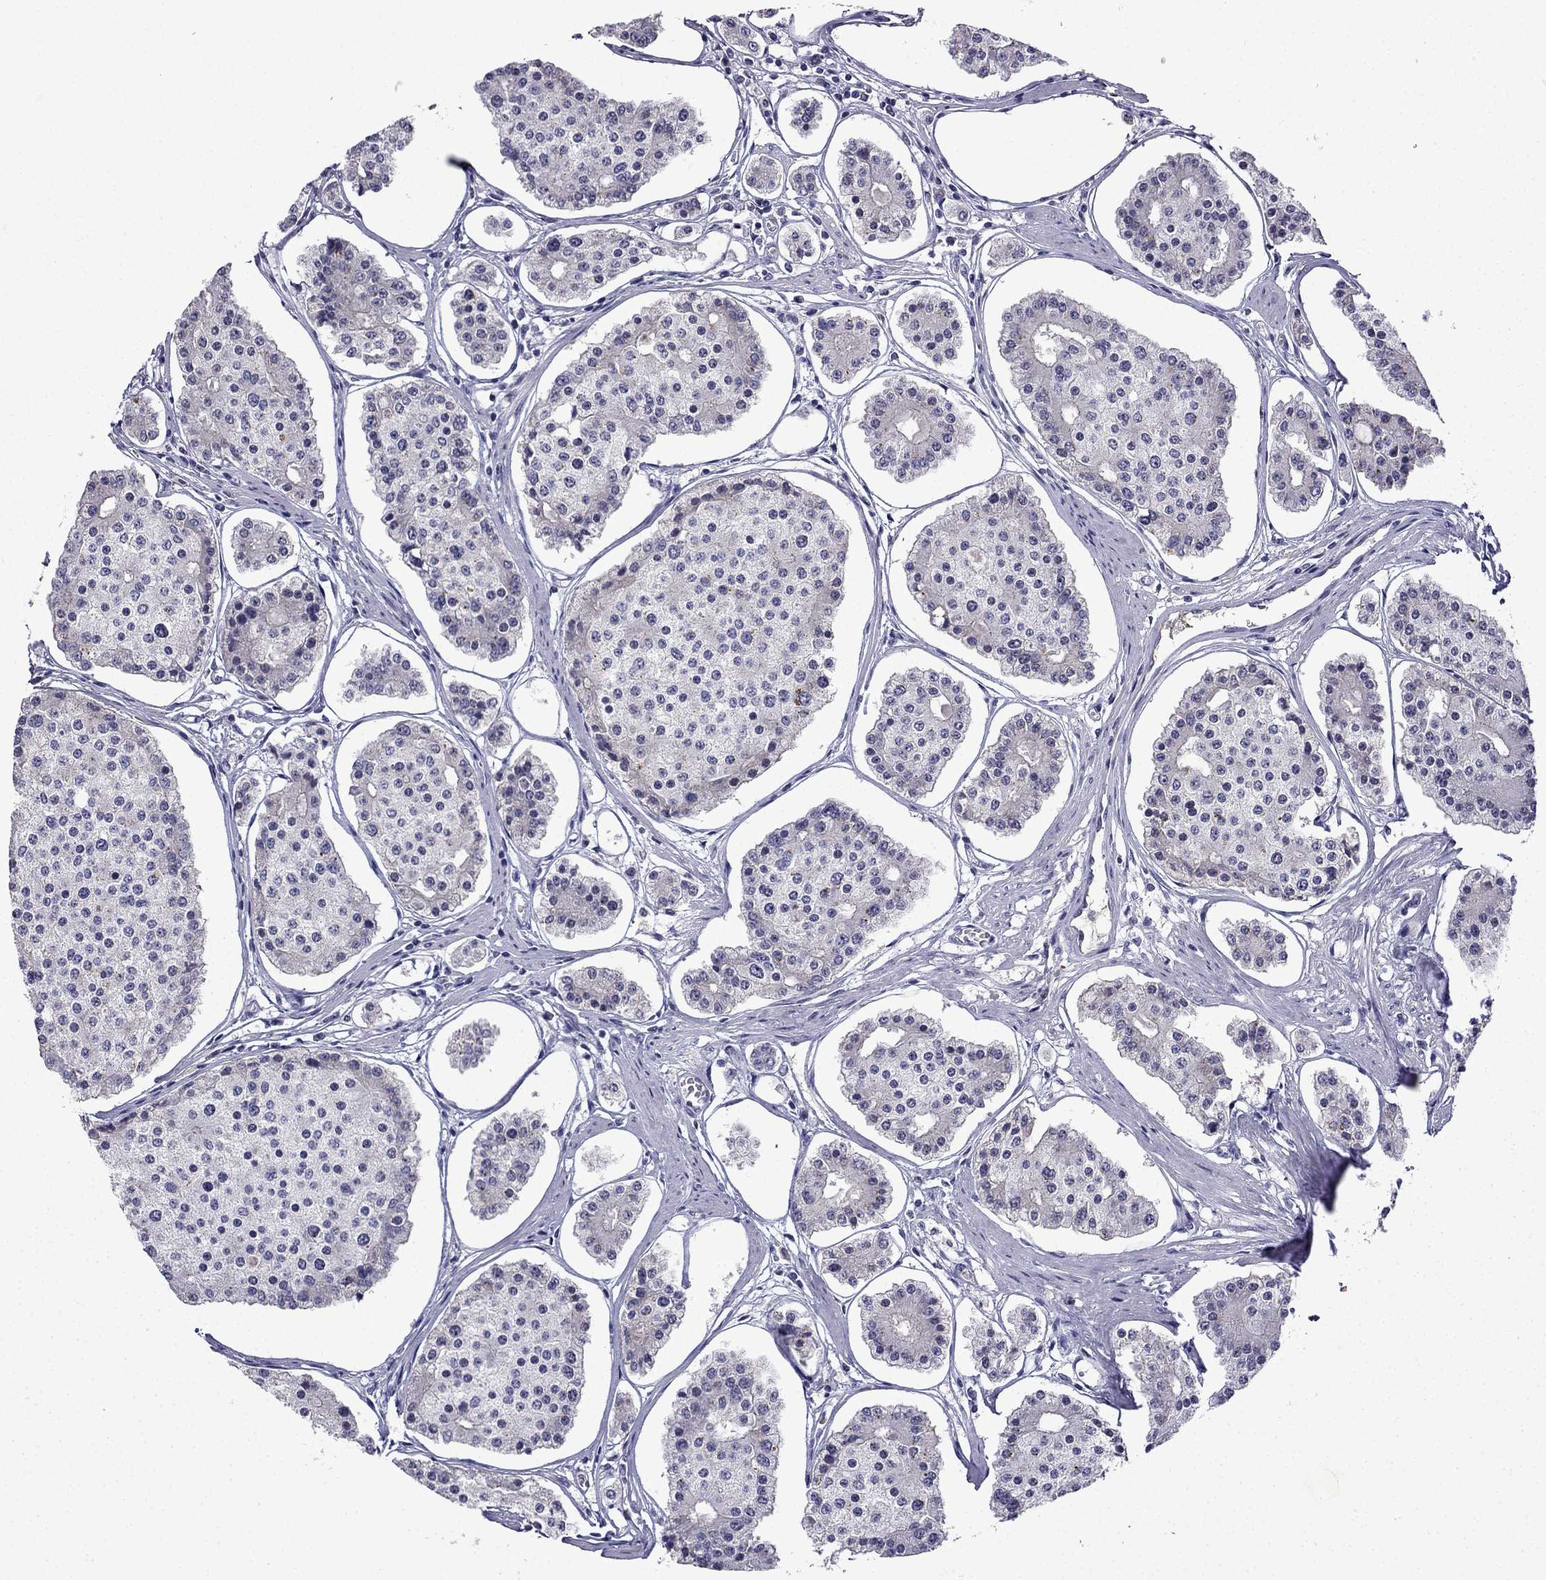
{"staining": {"intensity": "negative", "quantity": "none", "location": "none"}, "tissue": "carcinoid", "cell_type": "Tumor cells", "image_type": "cancer", "snomed": [{"axis": "morphology", "description": "Carcinoid, malignant, NOS"}, {"axis": "topography", "description": "Small intestine"}], "caption": "Tumor cells are negative for protein expression in human malignant carcinoid.", "gene": "UHRF1", "patient": {"sex": "female", "age": 65}}